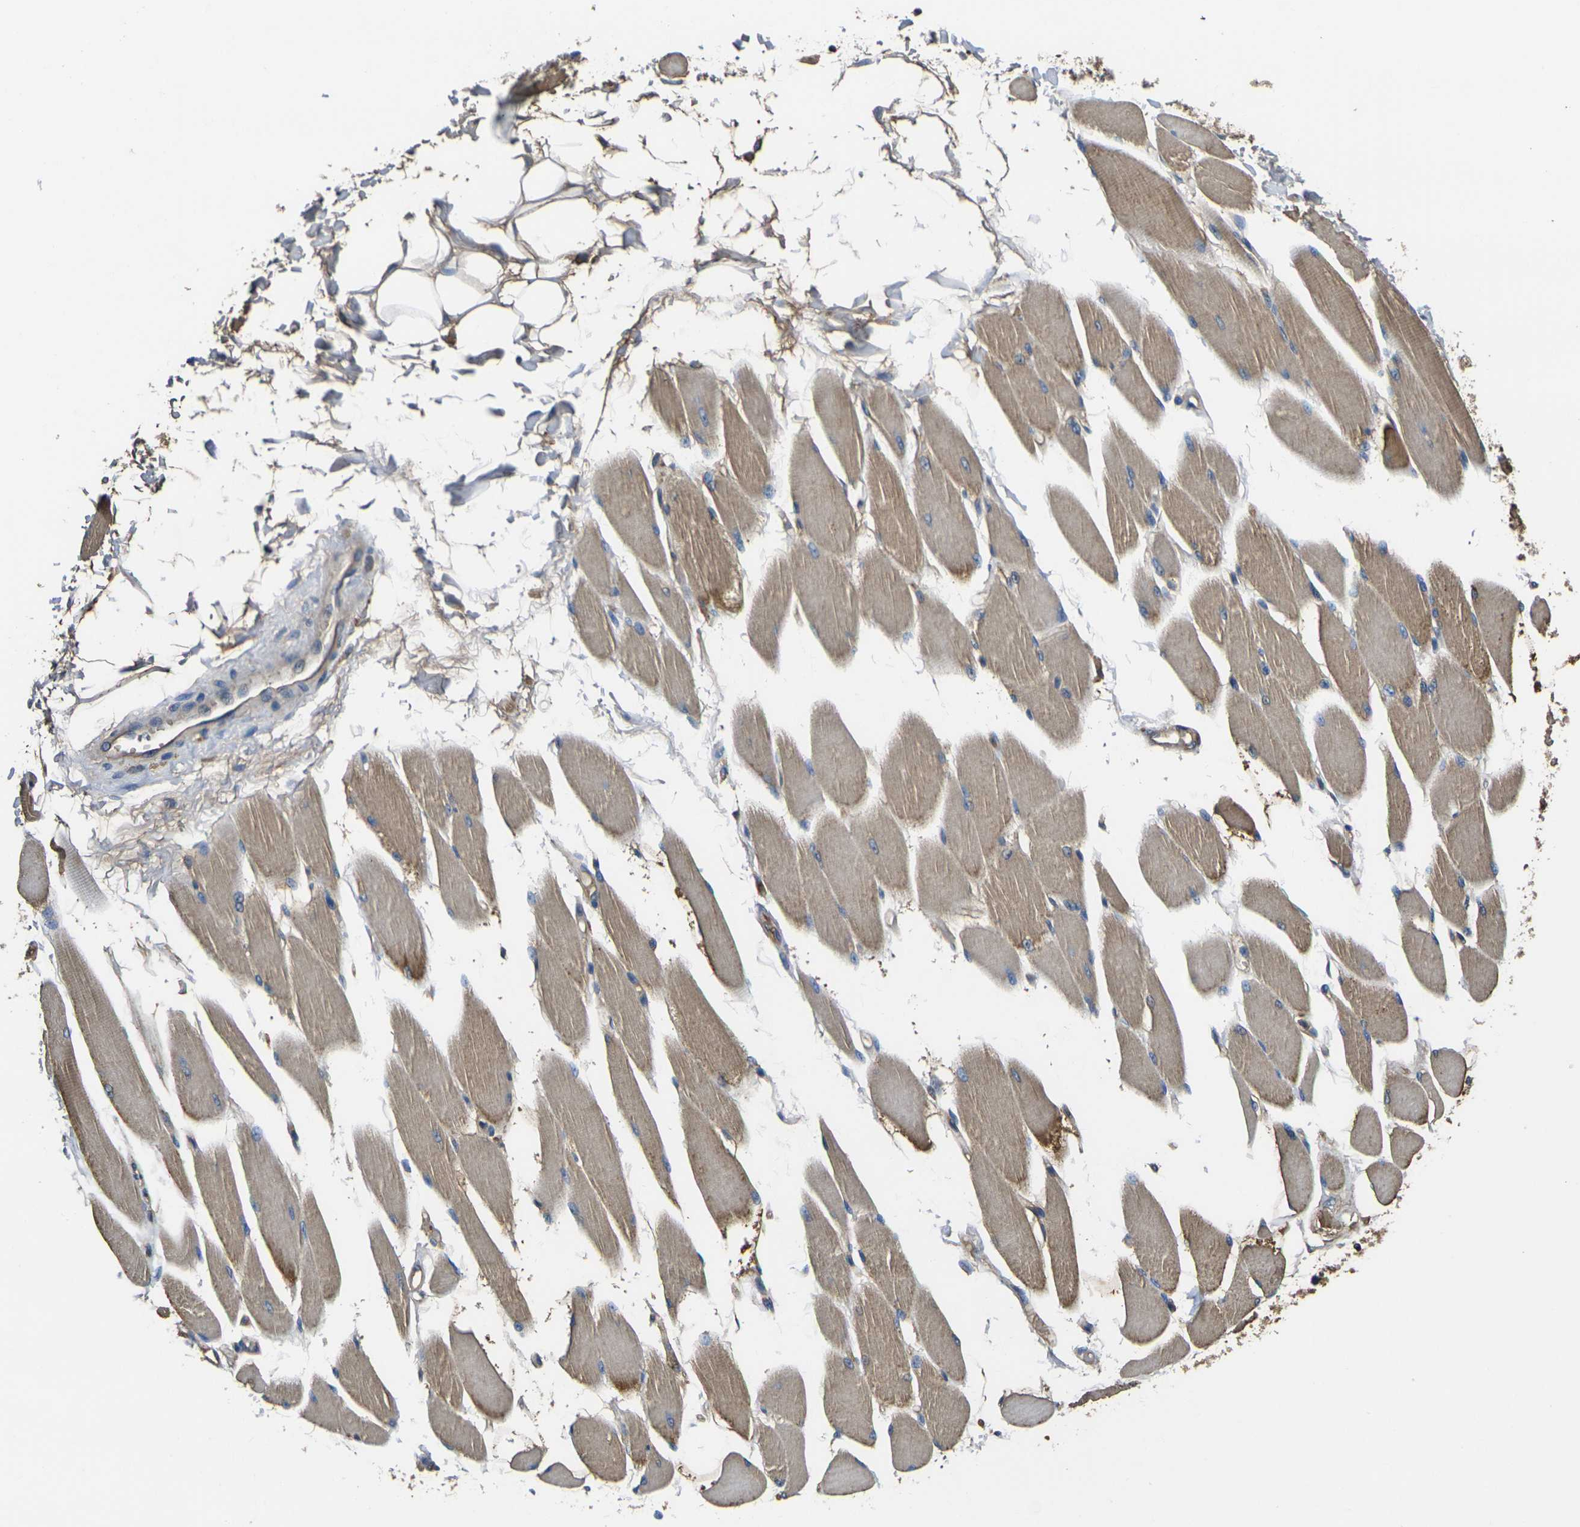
{"staining": {"intensity": "weak", "quantity": ">75%", "location": "cytoplasmic/membranous"}, "tissue": "skeletal muscle", "cell_type": "Myocytes", "image_type": "normal", "snomed": [{"axis": "morphology", "description": "Normal tissue, NOS"}, {"axis": "topography", "description": "Skeletal muscle"}, {"axis": "topography", "description": "Peripheral nerve tissue"}], "caption": "Protein analysis of unremarkable skeletal muscle displays weak cytoplasmic/membranous positivity in about >75% of myocytes.", "gene": "HSPG2", "patient": {"sex": "female", "age": 84}}